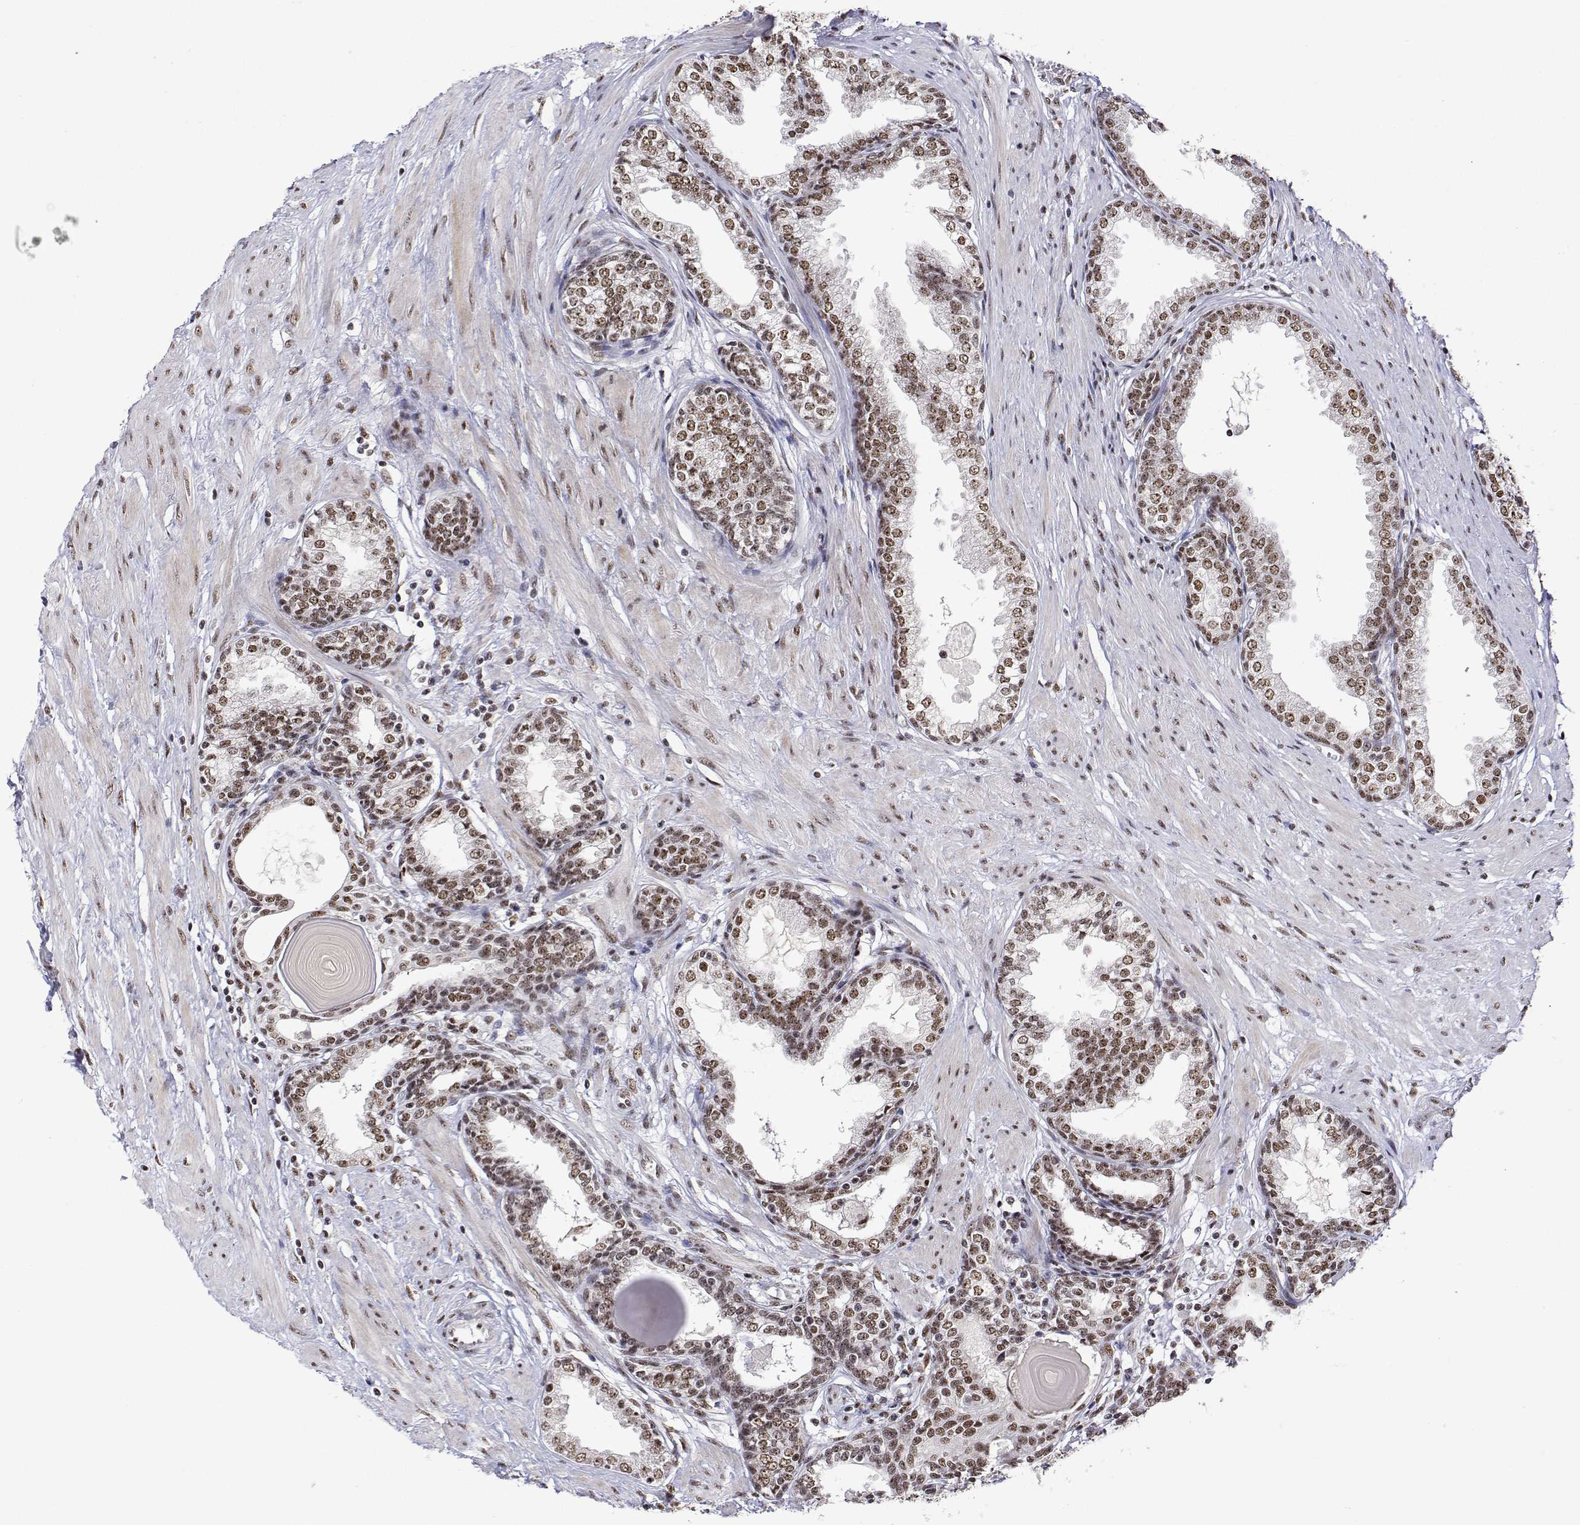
{"staining": {"intensity": "moderate", "quantity": ">75%", "location": "nuclear"}, "tissue": "prostate", "cell_type": "Glandular cells", "image_type": "normal", "snomed": [{"axis": "morphology", "description": "Normal tissue, NOS"}, {"axis": "topography", "description": "Prostate"}], "caption": "A histopathology image of human prostate stained for a protein shows moderate nuclear brown staining in glandular cells.", "gene": "ADAR", "patient": {"sex": "male", "age": 55}}